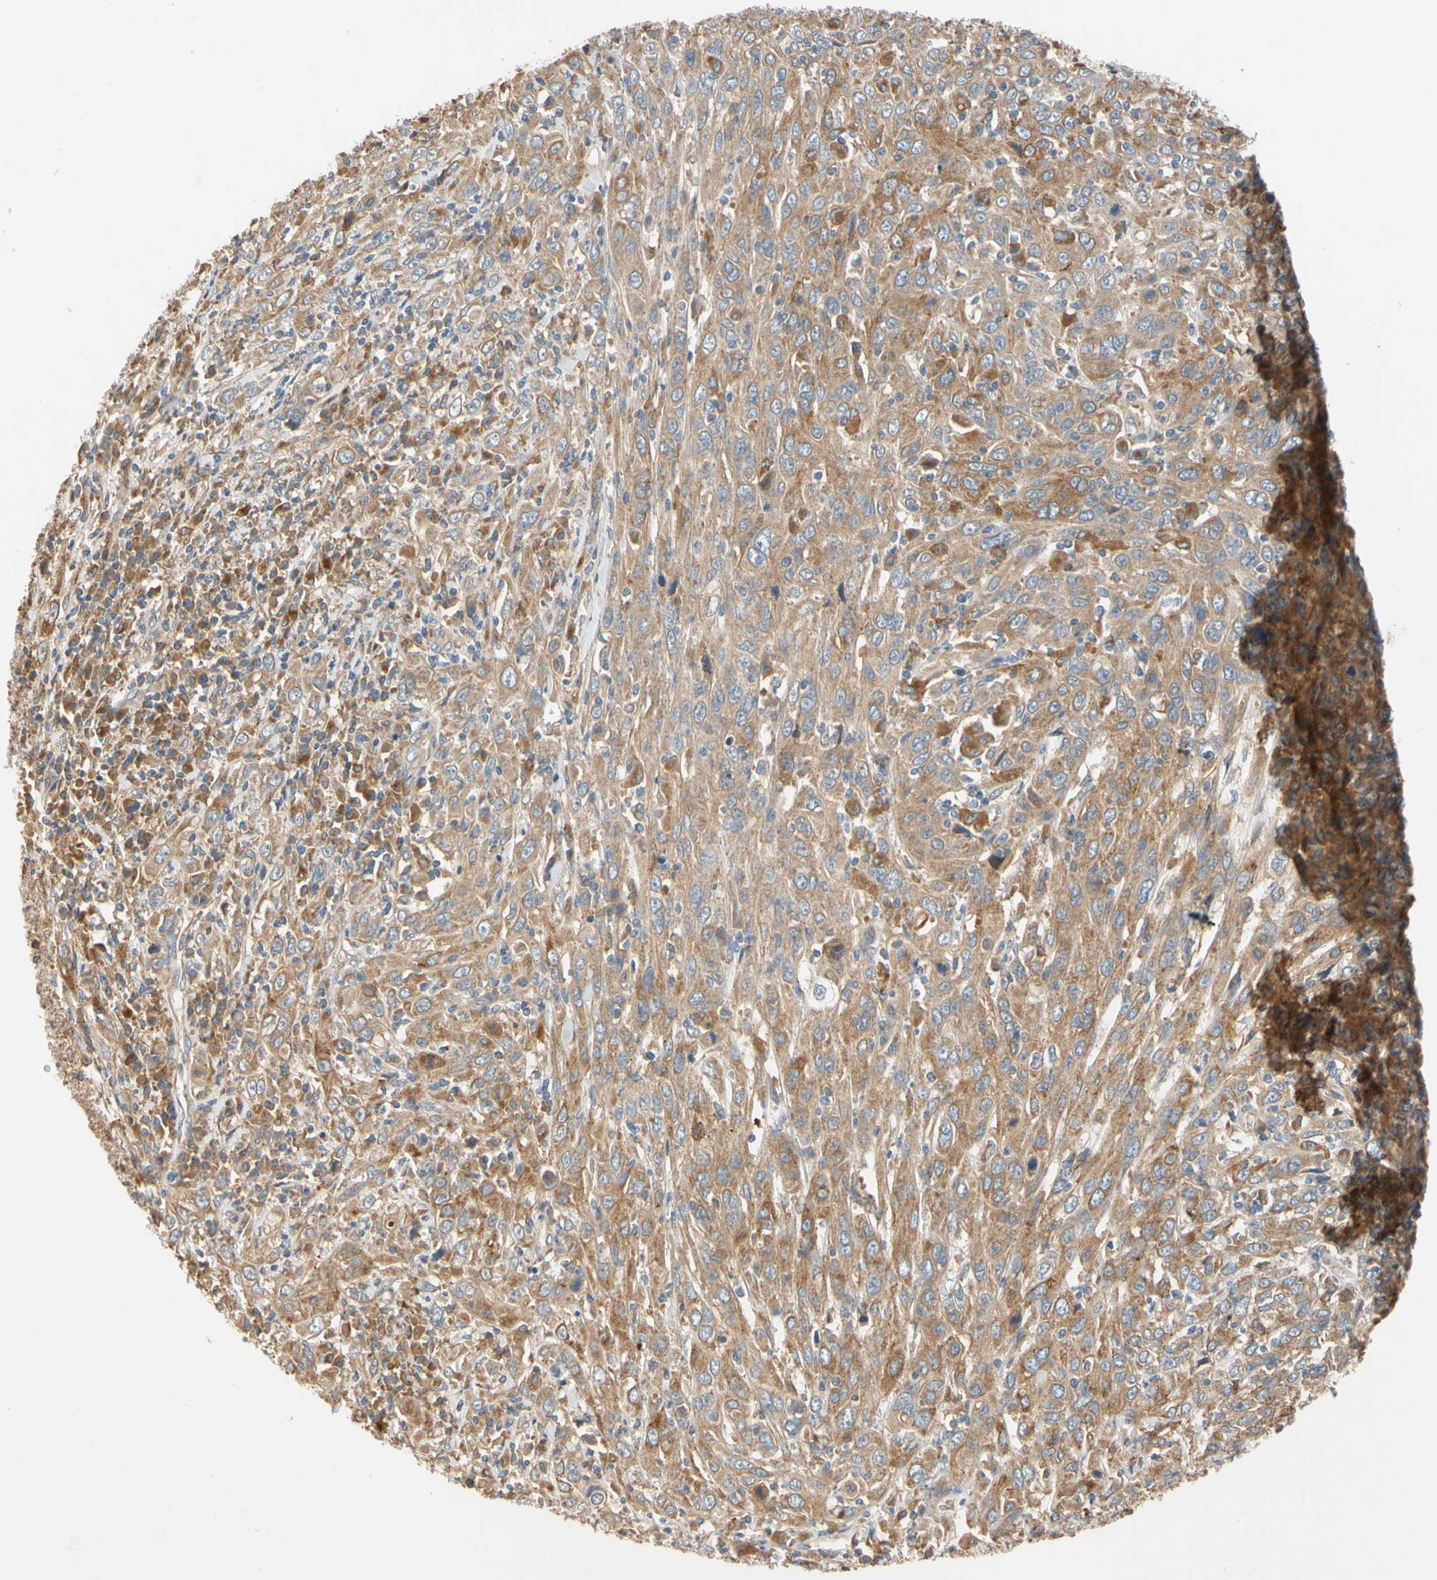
{"staining": {"intensity": "moderate", "quantity": ">75%", "location": "cytoplasmic/membranous"}, "tissue": "cervical cancer", "cell_type": "Tumor cells", "image_type": "cancer", "snomed": [{"axis": "morphology", "description": "Squamous cell carcinoma, NOS"}, {"axis": "topography", "description": "Cervix"}], "caption": "The histopathology image demonstrates immunohistochemical staining of squamous cell carcinoma (cervical). There is moderate cytoplasmic/membranous expression is seen in about >75% of tumor cells.", "gene": "USP46", "patient": {"sex": "female", "age": 46}}